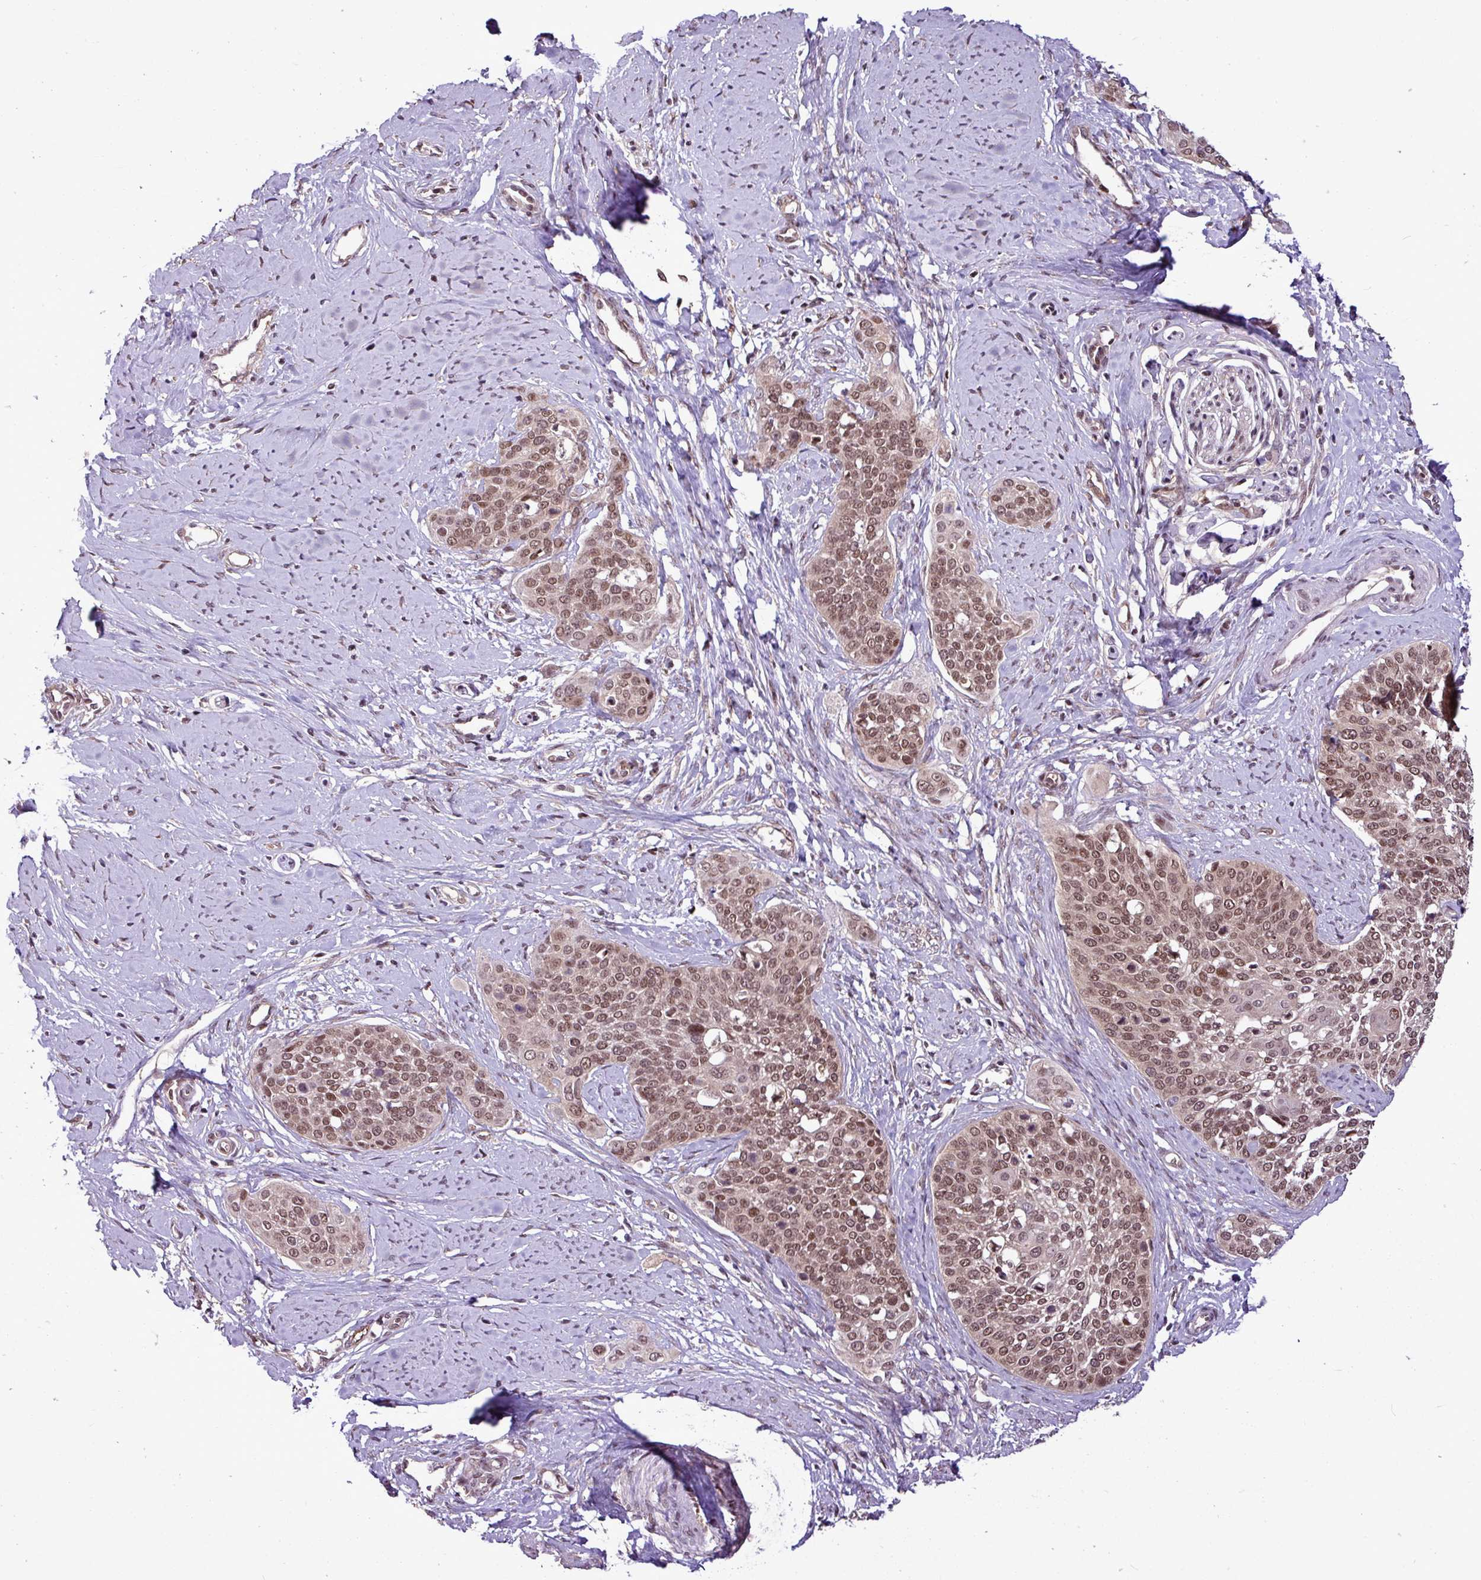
{"staining": {"intensity": "moderate", "quantity": ">75%", "location": "cytoplasmic/membranous,nuclear"}, "tissue": "cervical cancer", "cell_type": "Tumor cells", "image_type": "cancer", "snomed": [{"axis": "morphology", "description": "Squamous cell carcinoma, NOS"}, {"axis": "topography", "description": "Cervix"}], "caption": "Approximately >75% of tumor cells in human squamous cell carcinoma (cervical) display moderate cytoplasmic/membranous and nuclear protein expression as visualized by brown immunohistochemical staining.", "gene": "ITPKC", "patient": {"sex": "female", "age": 44}}